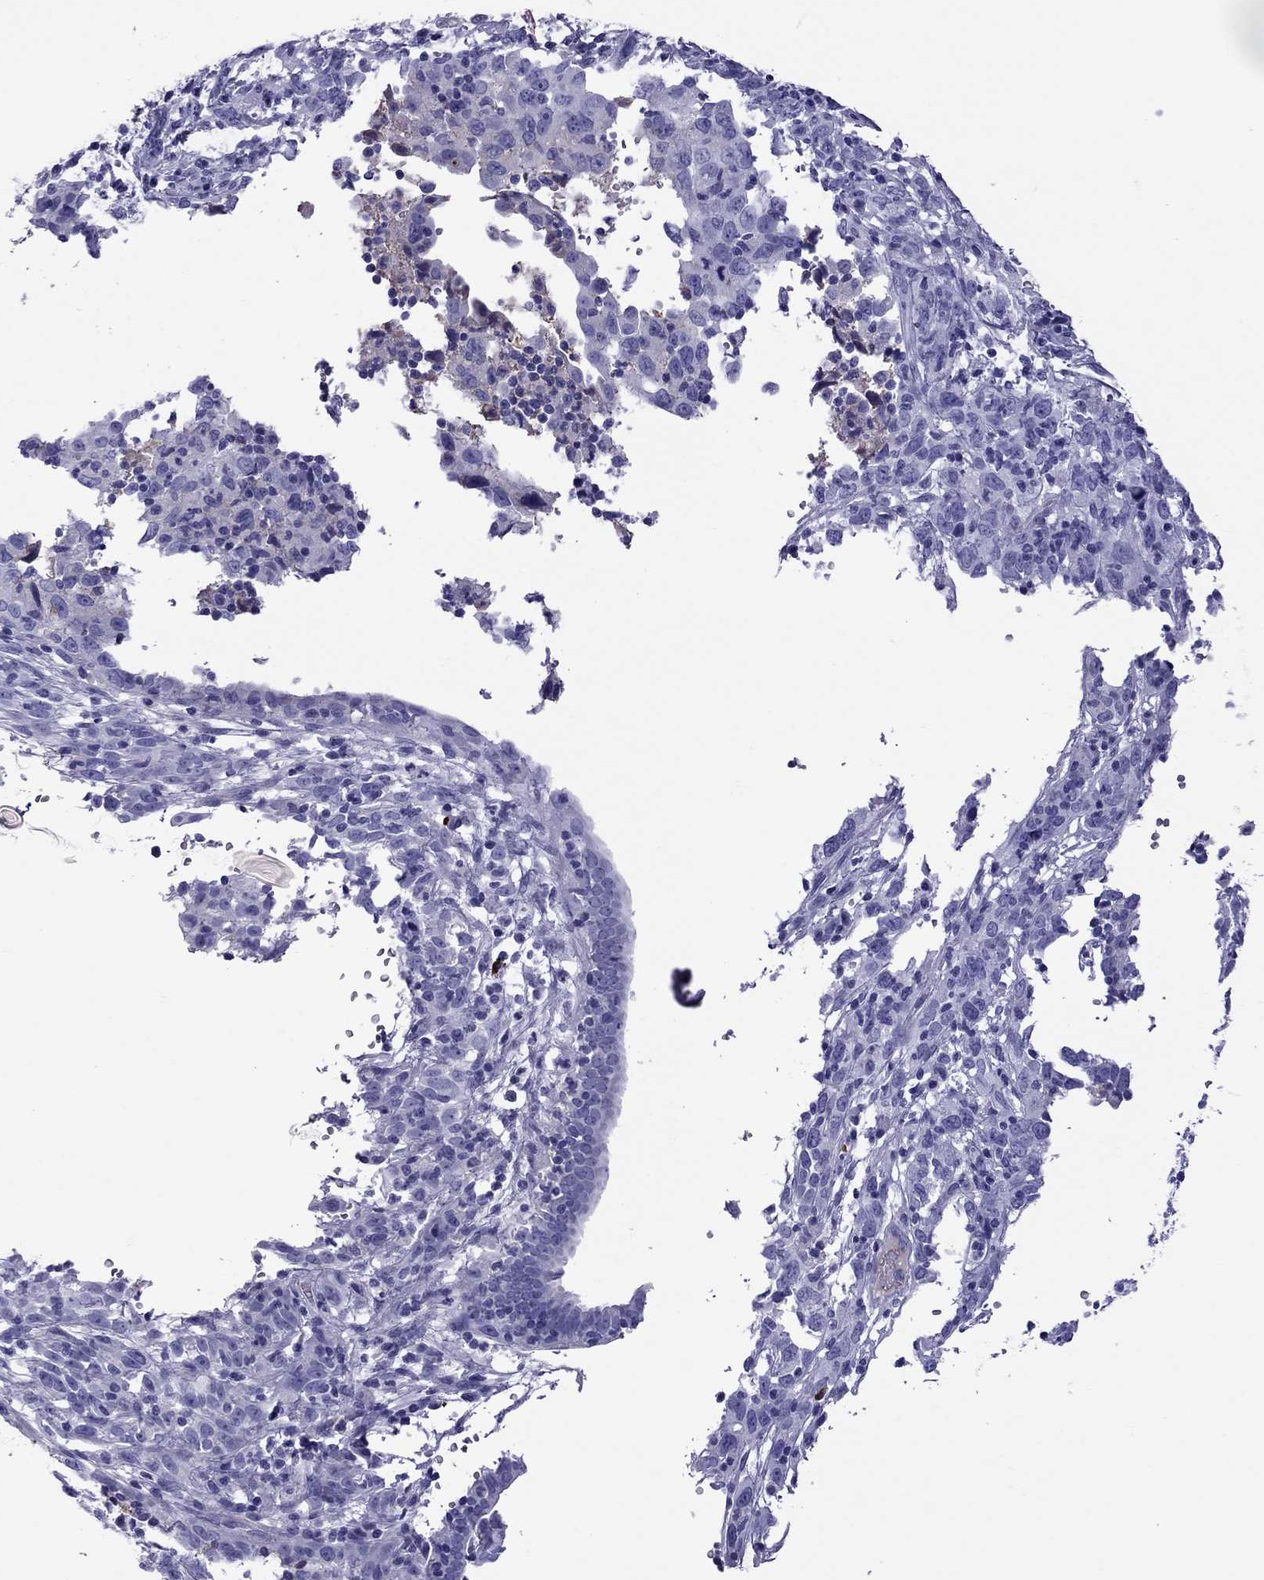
{"staining": {"intensity": "negative", "quantity": "none", "location": "none"}, "tissue": "cervical cancer", "cell_type": "Tumor cells", "image_type": "cancer", "snomed": [{"axis": "morphology", "description": "Adenocarcinoma, NOS"}, {"axis": "topography", "description": "Cervix"}], "caption": "Immunohistochemical staining of human cervical cancer exhibits no significant expression in tumor cells.", "gene": "SCART1", "patient": {"sex": "female", "age": 40}}